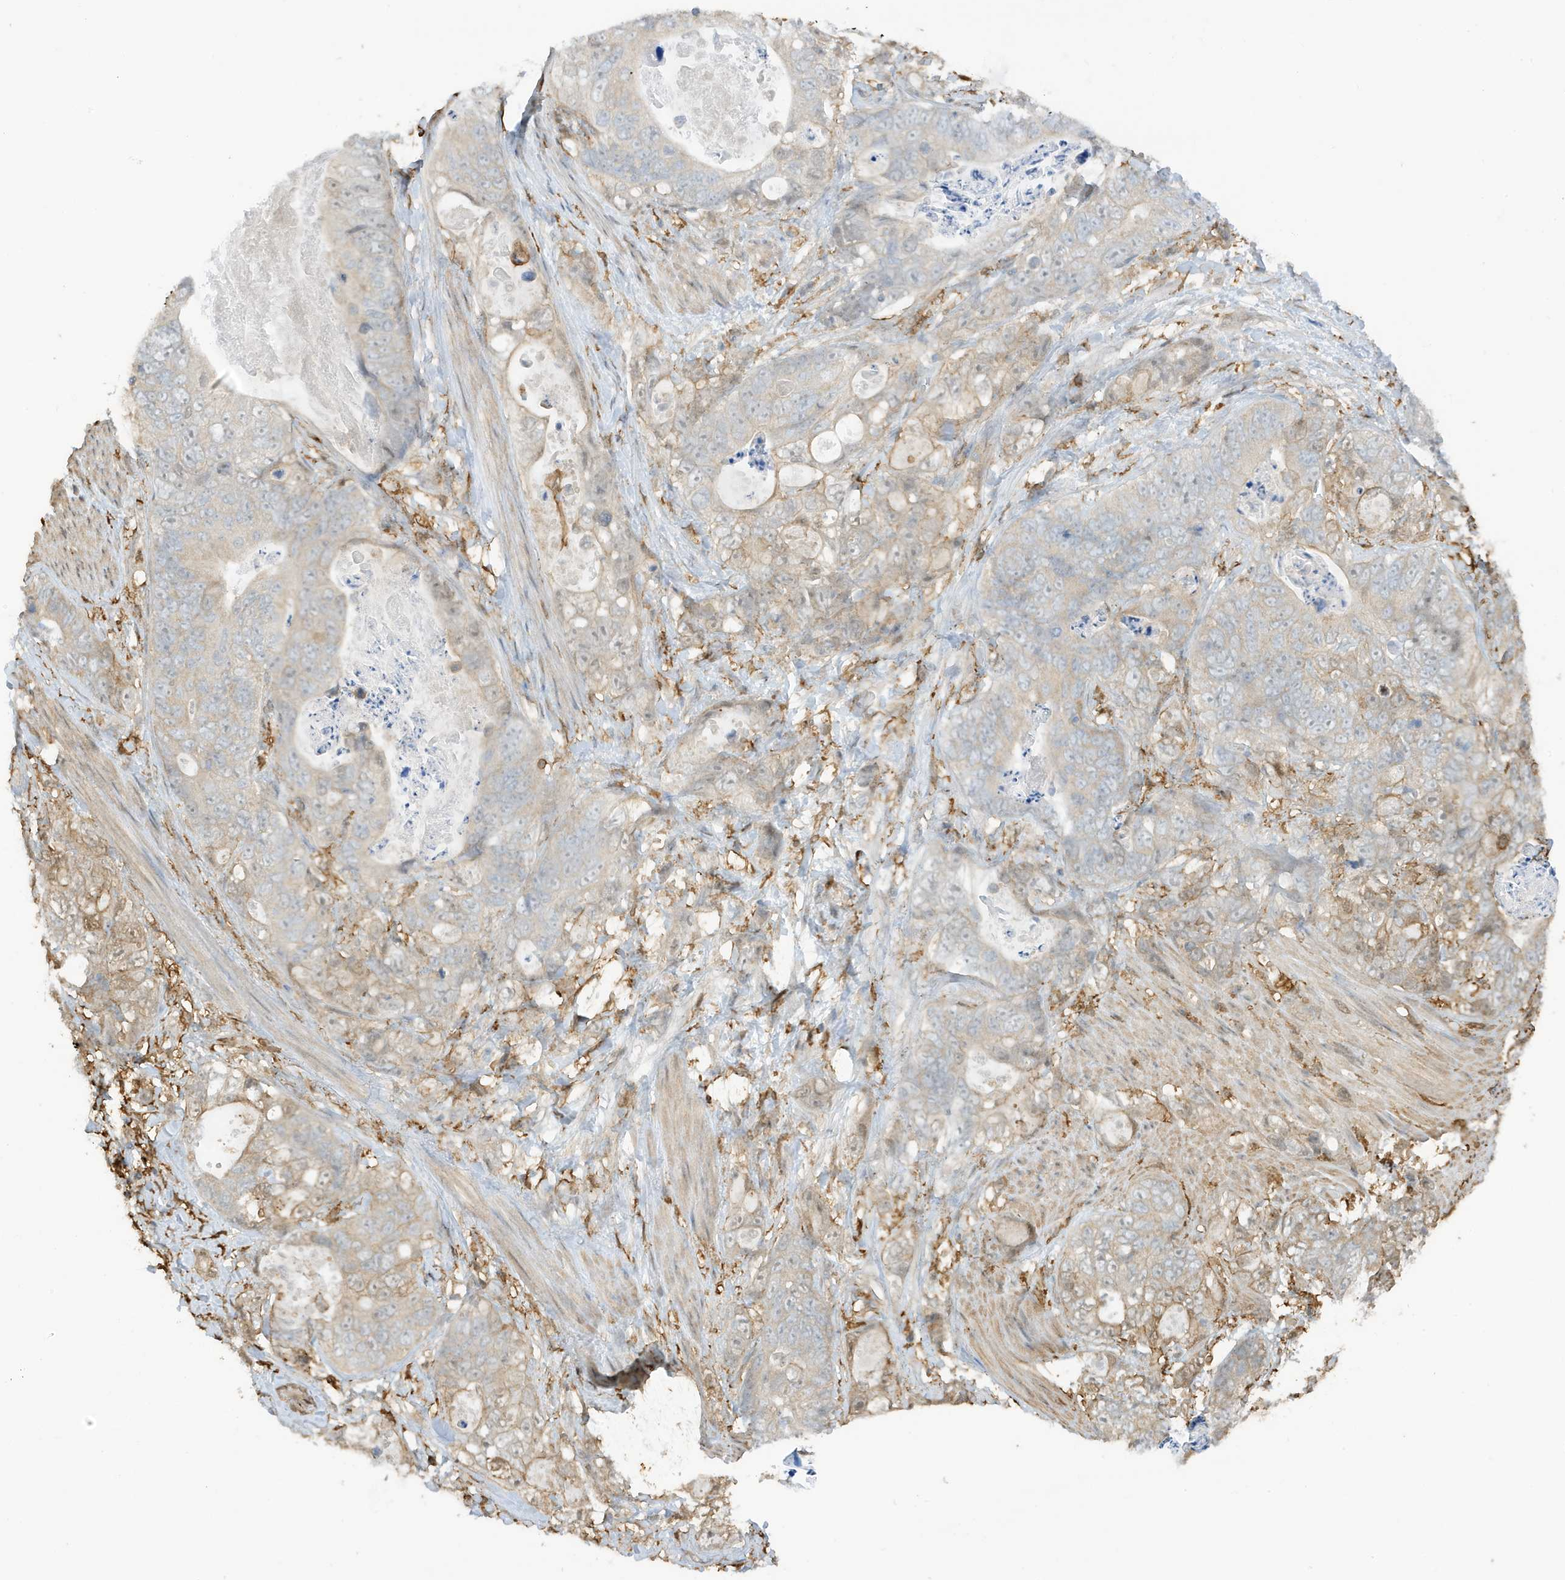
{"staining": {"intensity": "weak", "quantity": "25%-75%", "location": "cytoplasmic/membranous"}, "tissue": "stomach cancer", "cell_type": "Tumor cells", "image_type": "cancer", "snomed": [{"axis": "morphology", "description": "Normal tissue, NOS"}, {"axis": "morphology", "description": "Adenocarcinoma, NOS"}, {"axis": "topography", "description": "Stomach"}], "caption": "A high-resolution histopathology image shows IHC staining of stomach cancer (adenocarcinoma), which reveals weak cytoplasmic/membranous positivity in about 25%-75% of tumor cells.", "gene": "PHACTR2", "patient": {"sex": "female", "age": 89}}